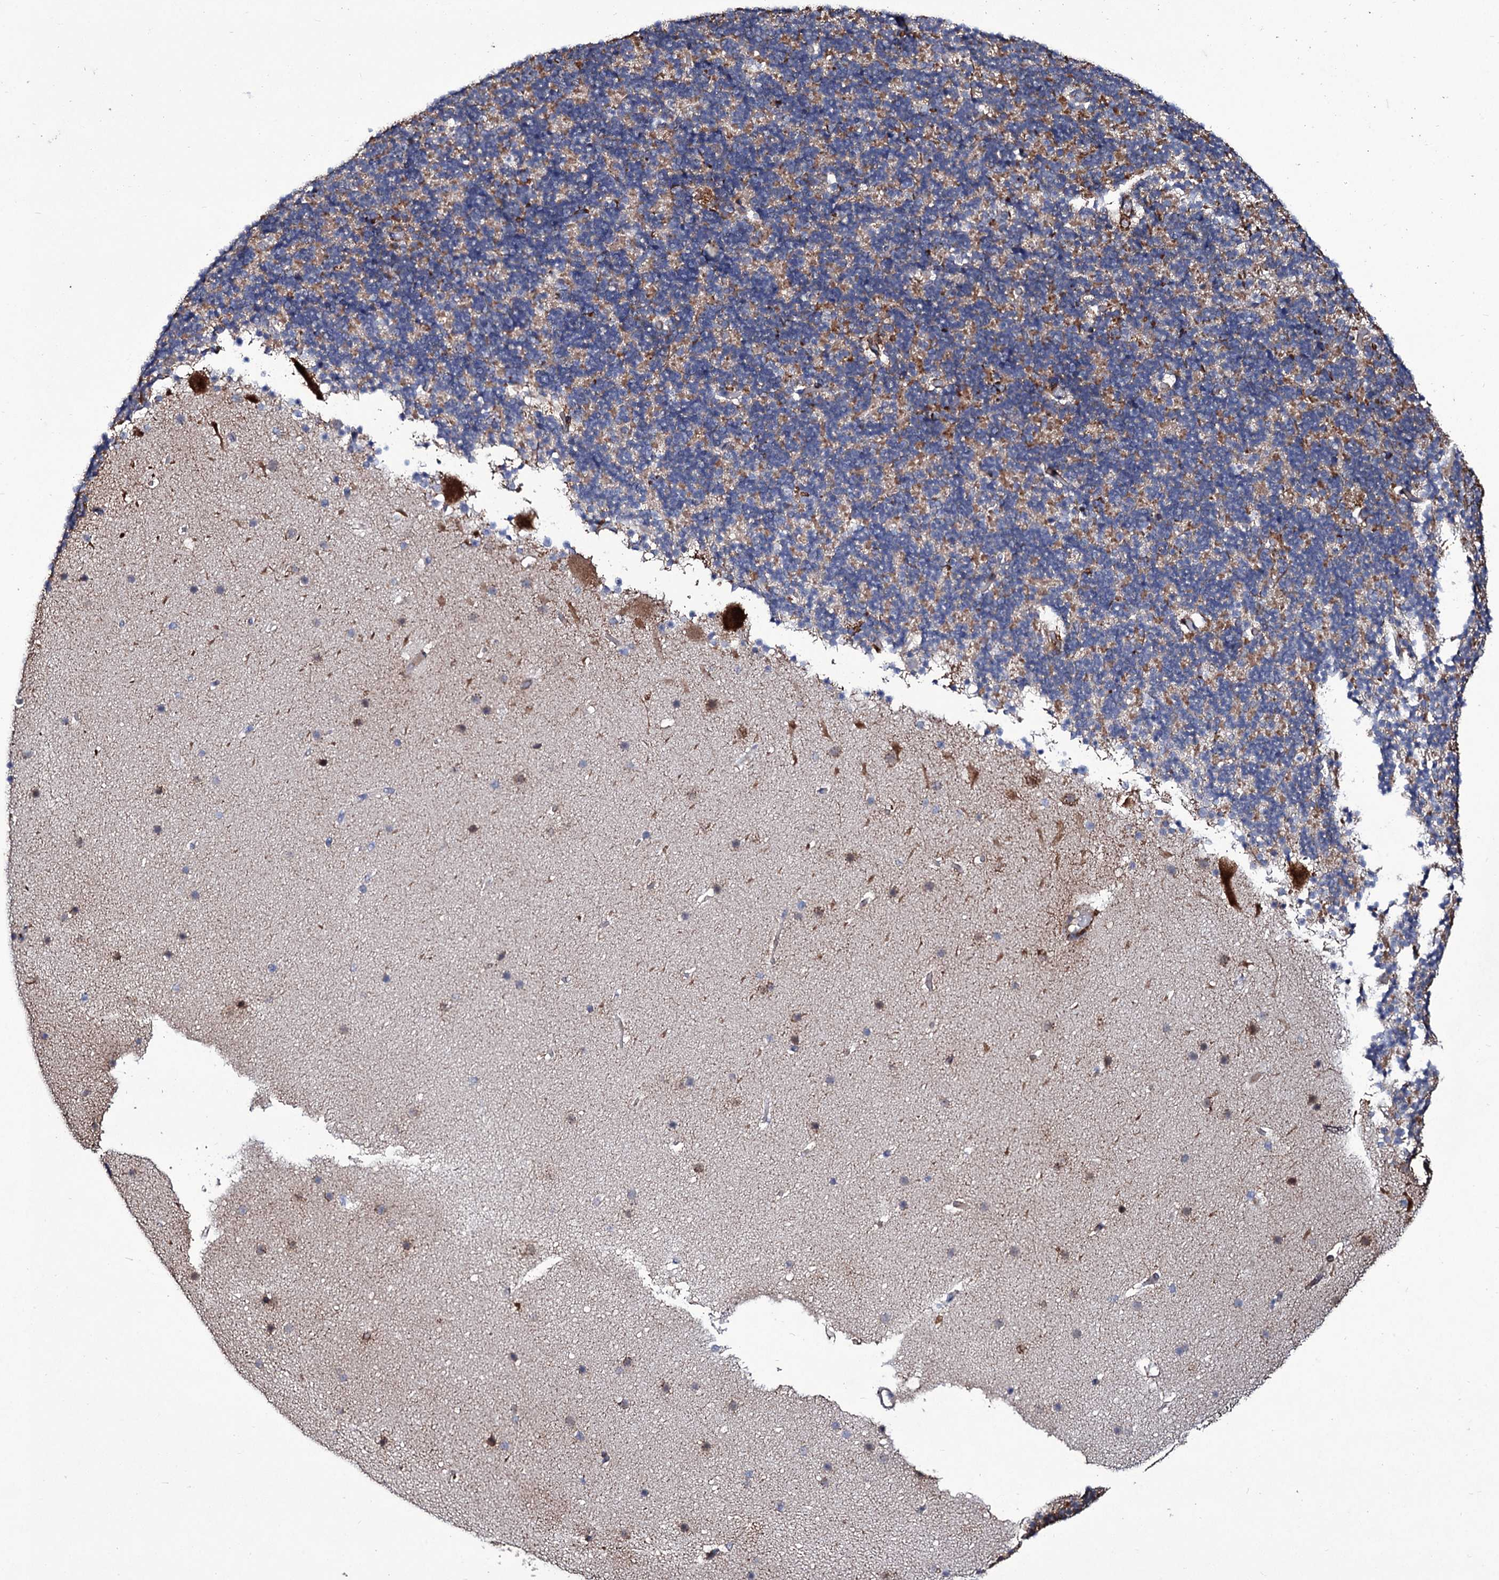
{"staining": {"intensity": "moderate", "quantity": "25%-75%", "location": "cytoplasmic/membranous"}, "tissue": "cerebellum", "cell_type": "Cells in granular layer", "image_type": "normal", "snomed": [{"axis": "morphology", "description": "Normal tissue, NOS"}, {"axis": "topography", "description": "Cerebellum"}], "caption": "Approximately 25%-75% of cells in granular layer in unremarkable human cerebellum show moderate cytoplasmic/membranous protein positivity as visualized by brown immunohistochemical staining.", "gene": "TUBGCP5", "patient": {"sex": "male", "age": 57}}